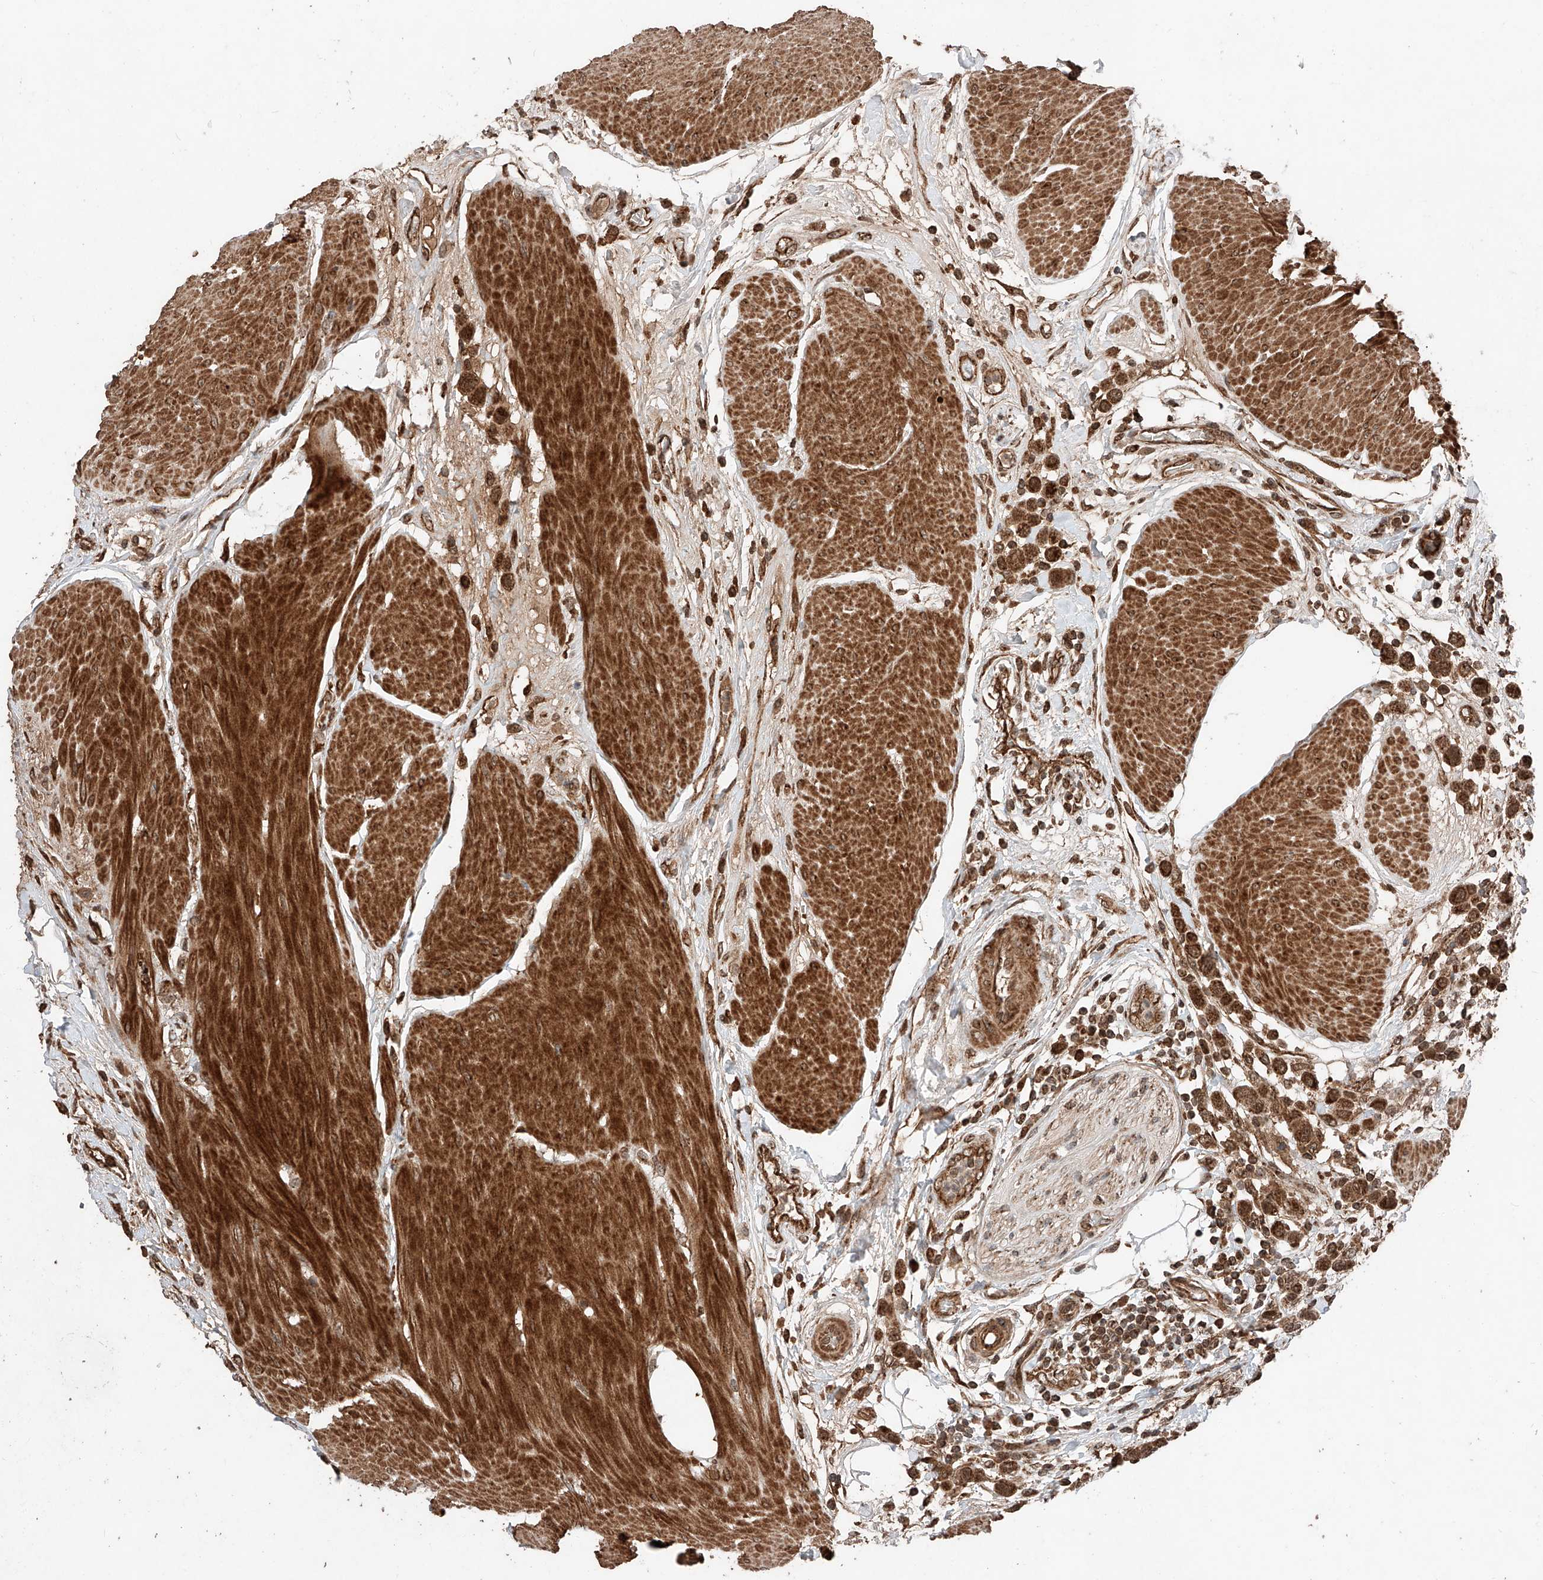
{"staining": {"intensity": "strong", "quantity": ">75%", "location": "cytoplasmic/membranous"}, "tissue": "urothelial cancer", "cell_type": "Tumor cells", "image_type": "cancer", "snomed": [{"axis": "morphology", "description": "Urothelial carcinoma, High grade"}, {"axis": "topography", "description": "Urinary bladder"}], "caption": "A brown stain labels strong cytoplasmic/membranous staining of a protein in human urothelial carcinoma (high-grade) tumor cells. The staining was performed using DAB (3,3'-diaminobenzidine) to visualize the protein expression in brown, while the nuclei were stained in blue with hematoxylin (Magnification: 20x).", "gene": "ZSCAN29", "patient": {"sex": "male", "age": 50}}